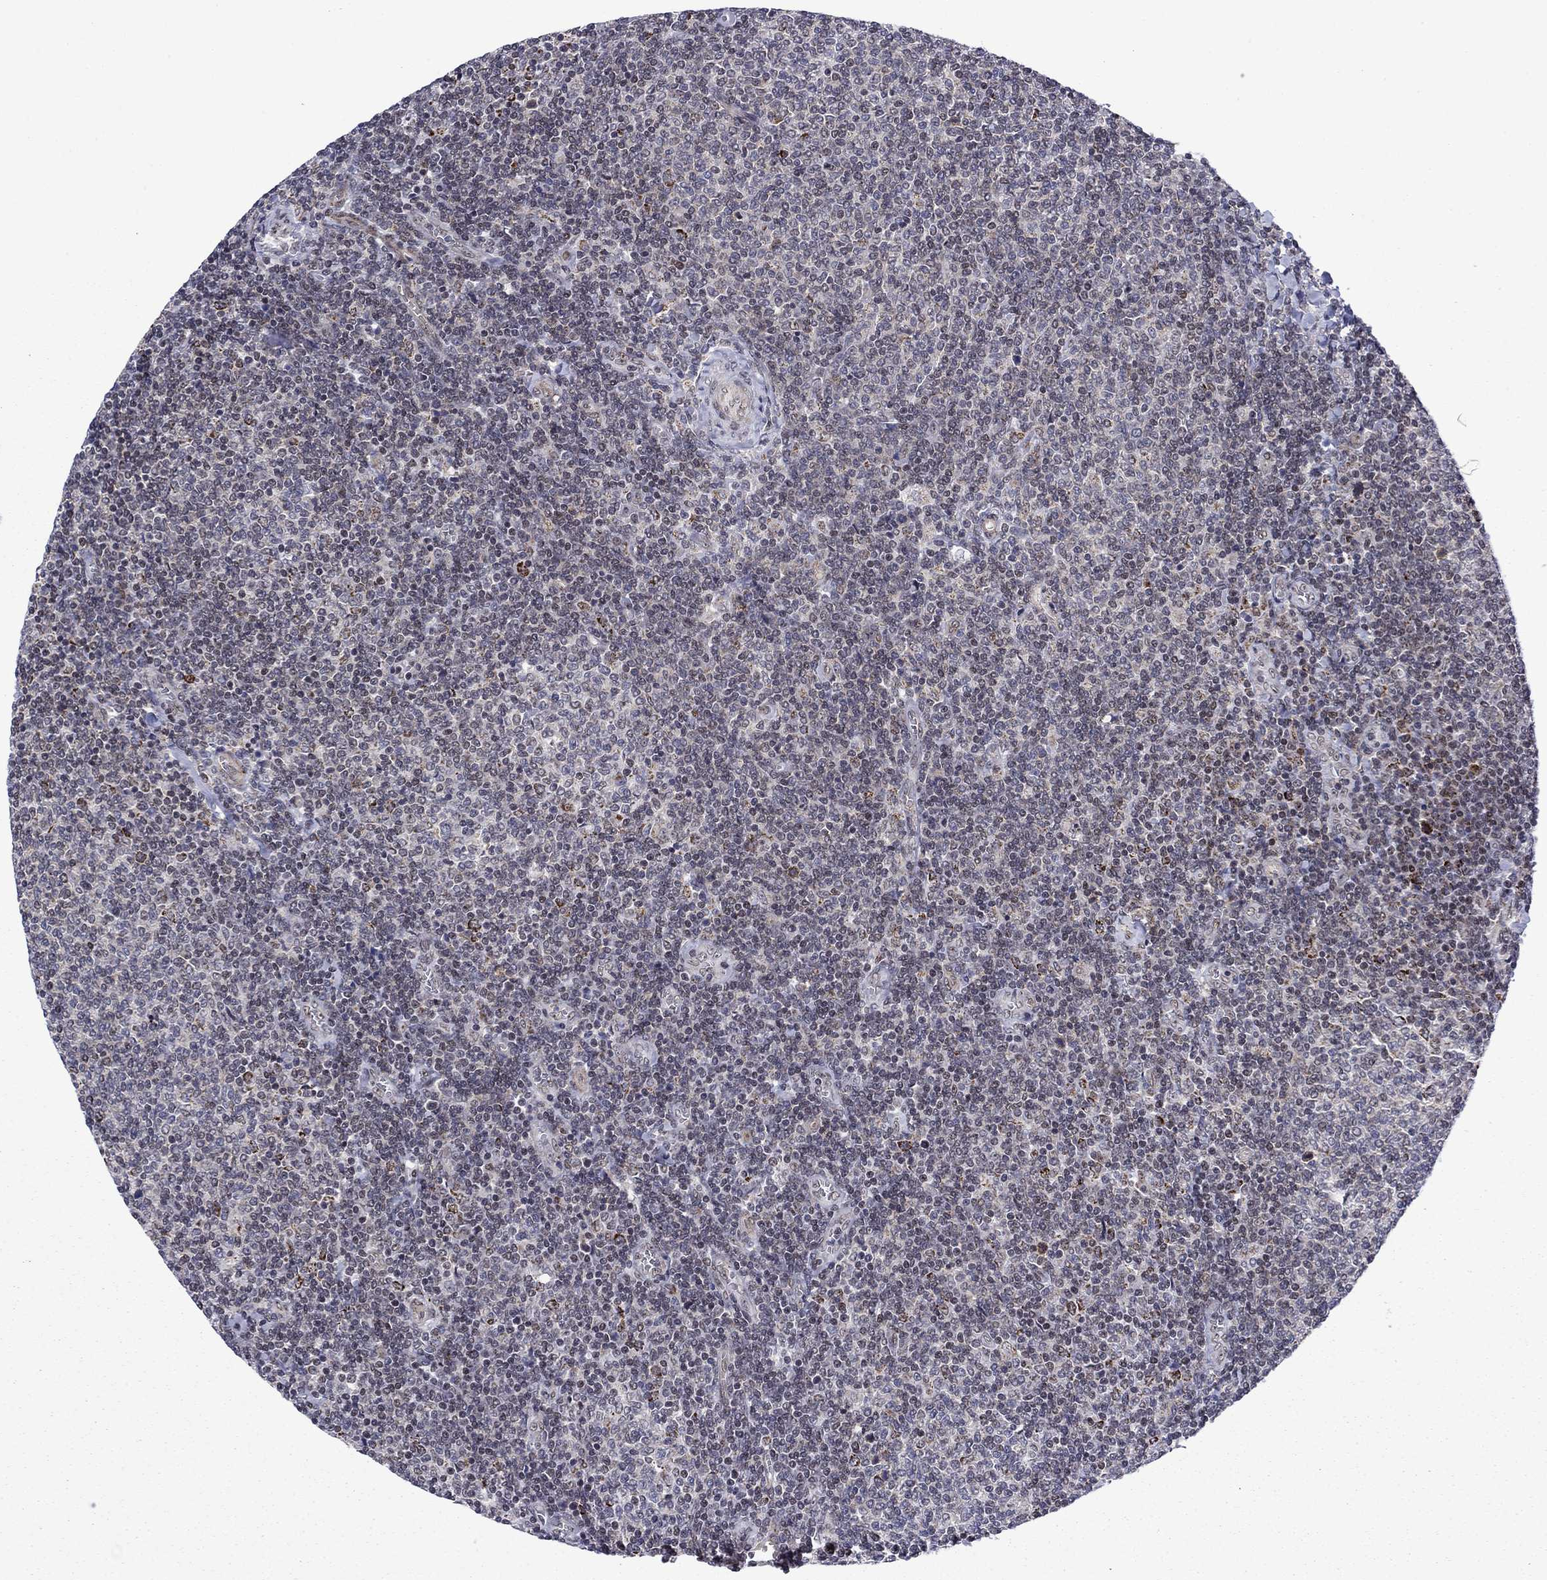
{"staining": {"intensity": "negative", "quantity": "none", "location": "none"}, "tissue": "lymphoma", "cell_type": "Tumor cells", "image_type": "cancer", "snomed": [{"axis": "morphology", "description": "Malignant lymphoma, non-Hodgkin's type, Low grade"}, {"axis": "topography", "description": "Lymph node"}], "caption": "This image is of lymphoma stained with immunohistochemistry to label a protein in brown with the nuclei are counter-stained blue. There is no staining in tumor cells. Nuclei are stained in blue.", "gene": "SURF2", "patient": {"sex": "male", "age": 52}}